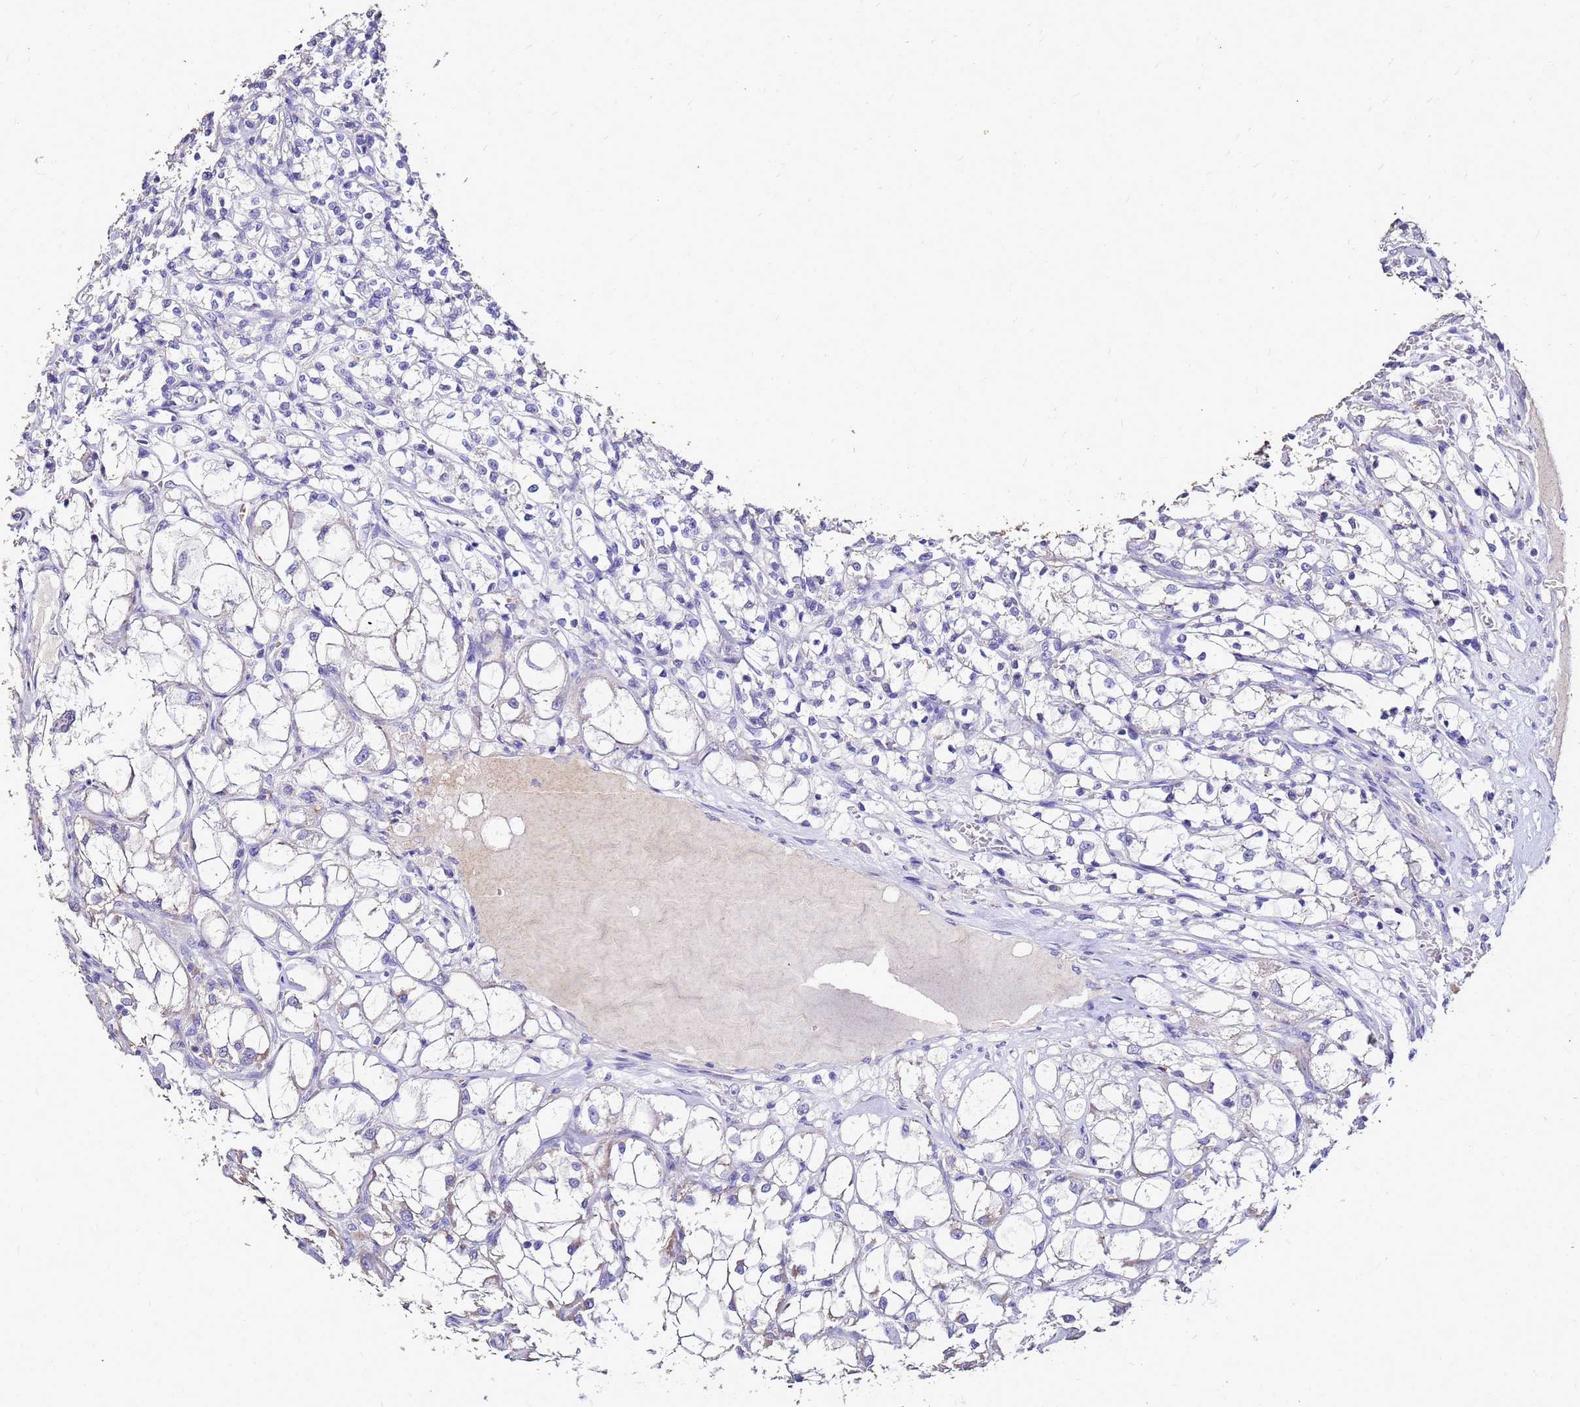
{"staining": {"intensity": "negative", "quantity": "none", "location": "none"}, "tissue": "renal cancer", "cell_type": "Tumor cells", "image_type": "cancer", "snomed": [{"axis": "morphology", "description": "Adenocarcinoma, NOS"}, {"axis": "topography", "description": "Kidney"}], "caption": "Immunohistochemistry image of renal adenocarcinoma stained for a protein (brown), which shows no positivity in tumor cells.", "gene": "S100A2", "patient": {"sex": "female", "age": 69}}